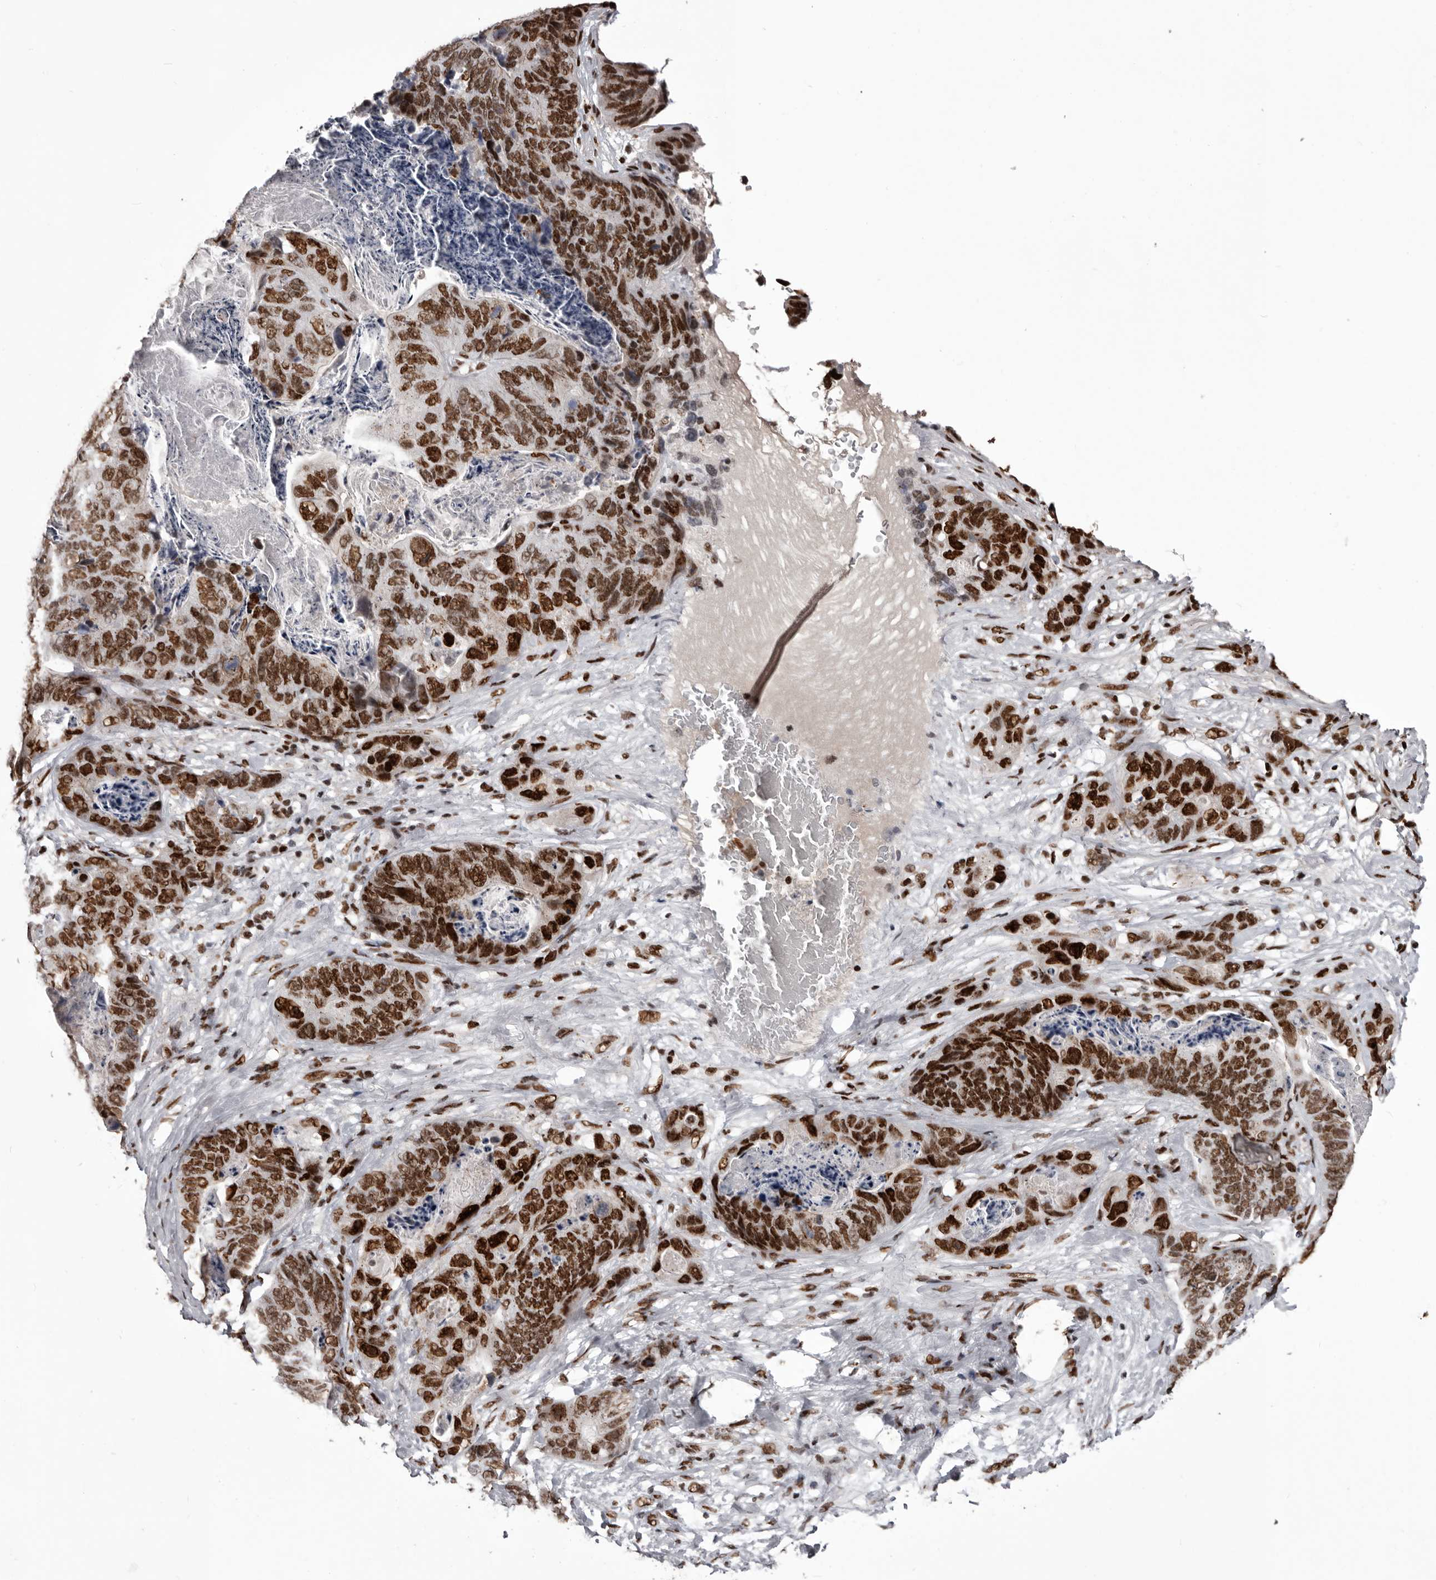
{"staining": {"intensity": "strong", "quantity": ">75%", "location": "nuclear"}, "tissue": "stomach cancer", "cell_type": "Tumor cells", "image_type": "cancer", "snomed": [{"axis": "morphology", "description": "Normal tissue, NOS"}, {"axis": "morphology", "description": "Adenocarcinoma, NOS"}, {"axis": "topography", "description": "Stomach"}], "caption": "This is an image of immunohistochemistry (IHC) staining of stomach adenocarcinoma, which shows strong expression in the nuclear of tumor cells.", "gene": "NUMA1", "patient": {"sex": "female", "age": 89}}